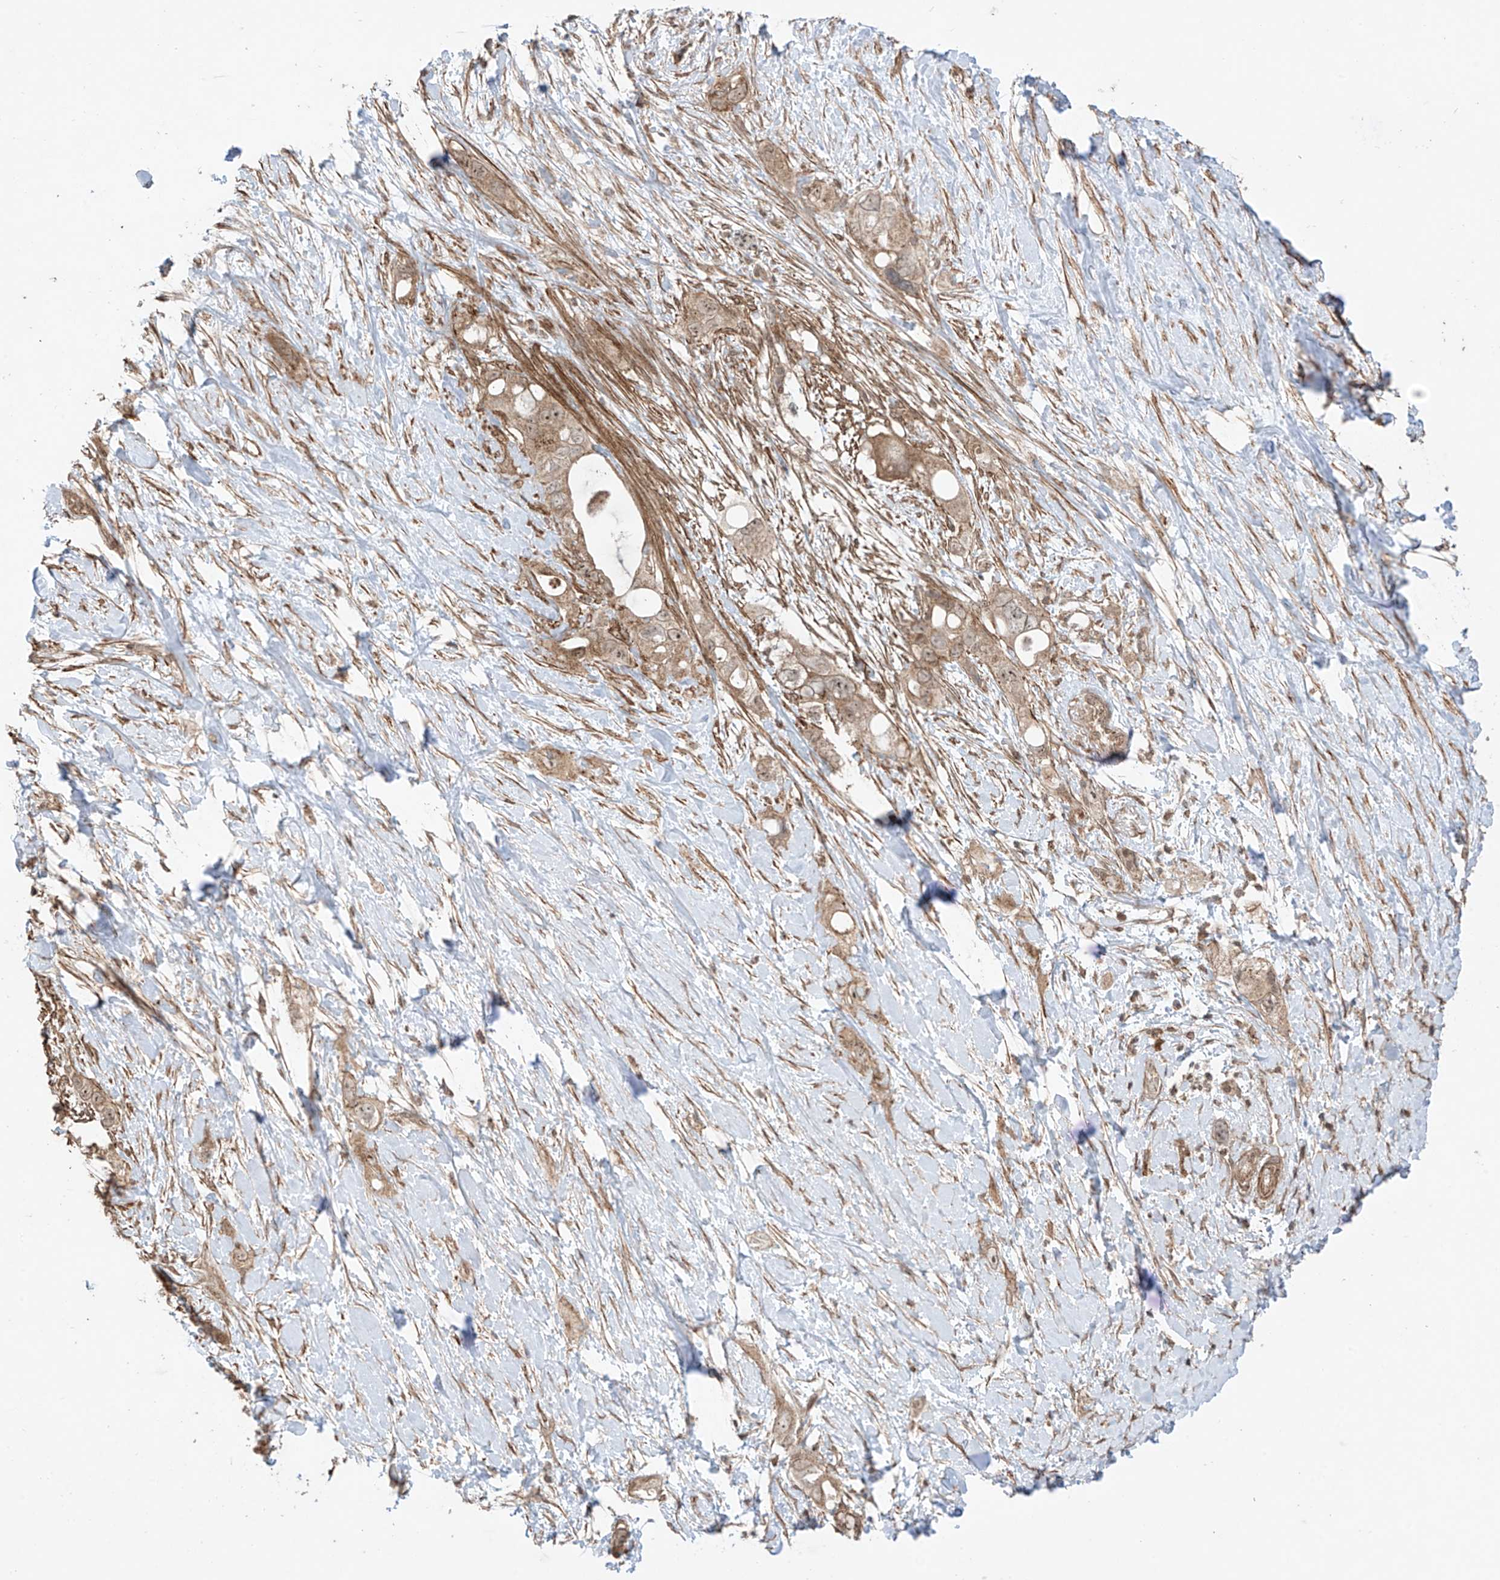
{"staining": {"intensity": "moderate", "quantity": ">75%", "location": "cytoplasmic/membranous"}, "tissue": "pancreatic cancer", "cell_type": "Tumor cells", "image_type": "cancer", "snomed": [{"axis": "morphology", "description": "Adenocarcinoma, NOS"}, {"axis": "topography", "description": "Pancreas"}], "caption": "Brown immunohistochemical staining in pancreatic adenocarcinoma shows moderate cytoplasmic/membranous expression in approximately >75% of tumor cells. The staining was performed using DAB to visualize the protein expression in brown, while the nuclei were stained in blue with hematoxylin (Magnification: 20x).", "gene": "ABCD1", "patient": {"sex": "female", "age": 56}}